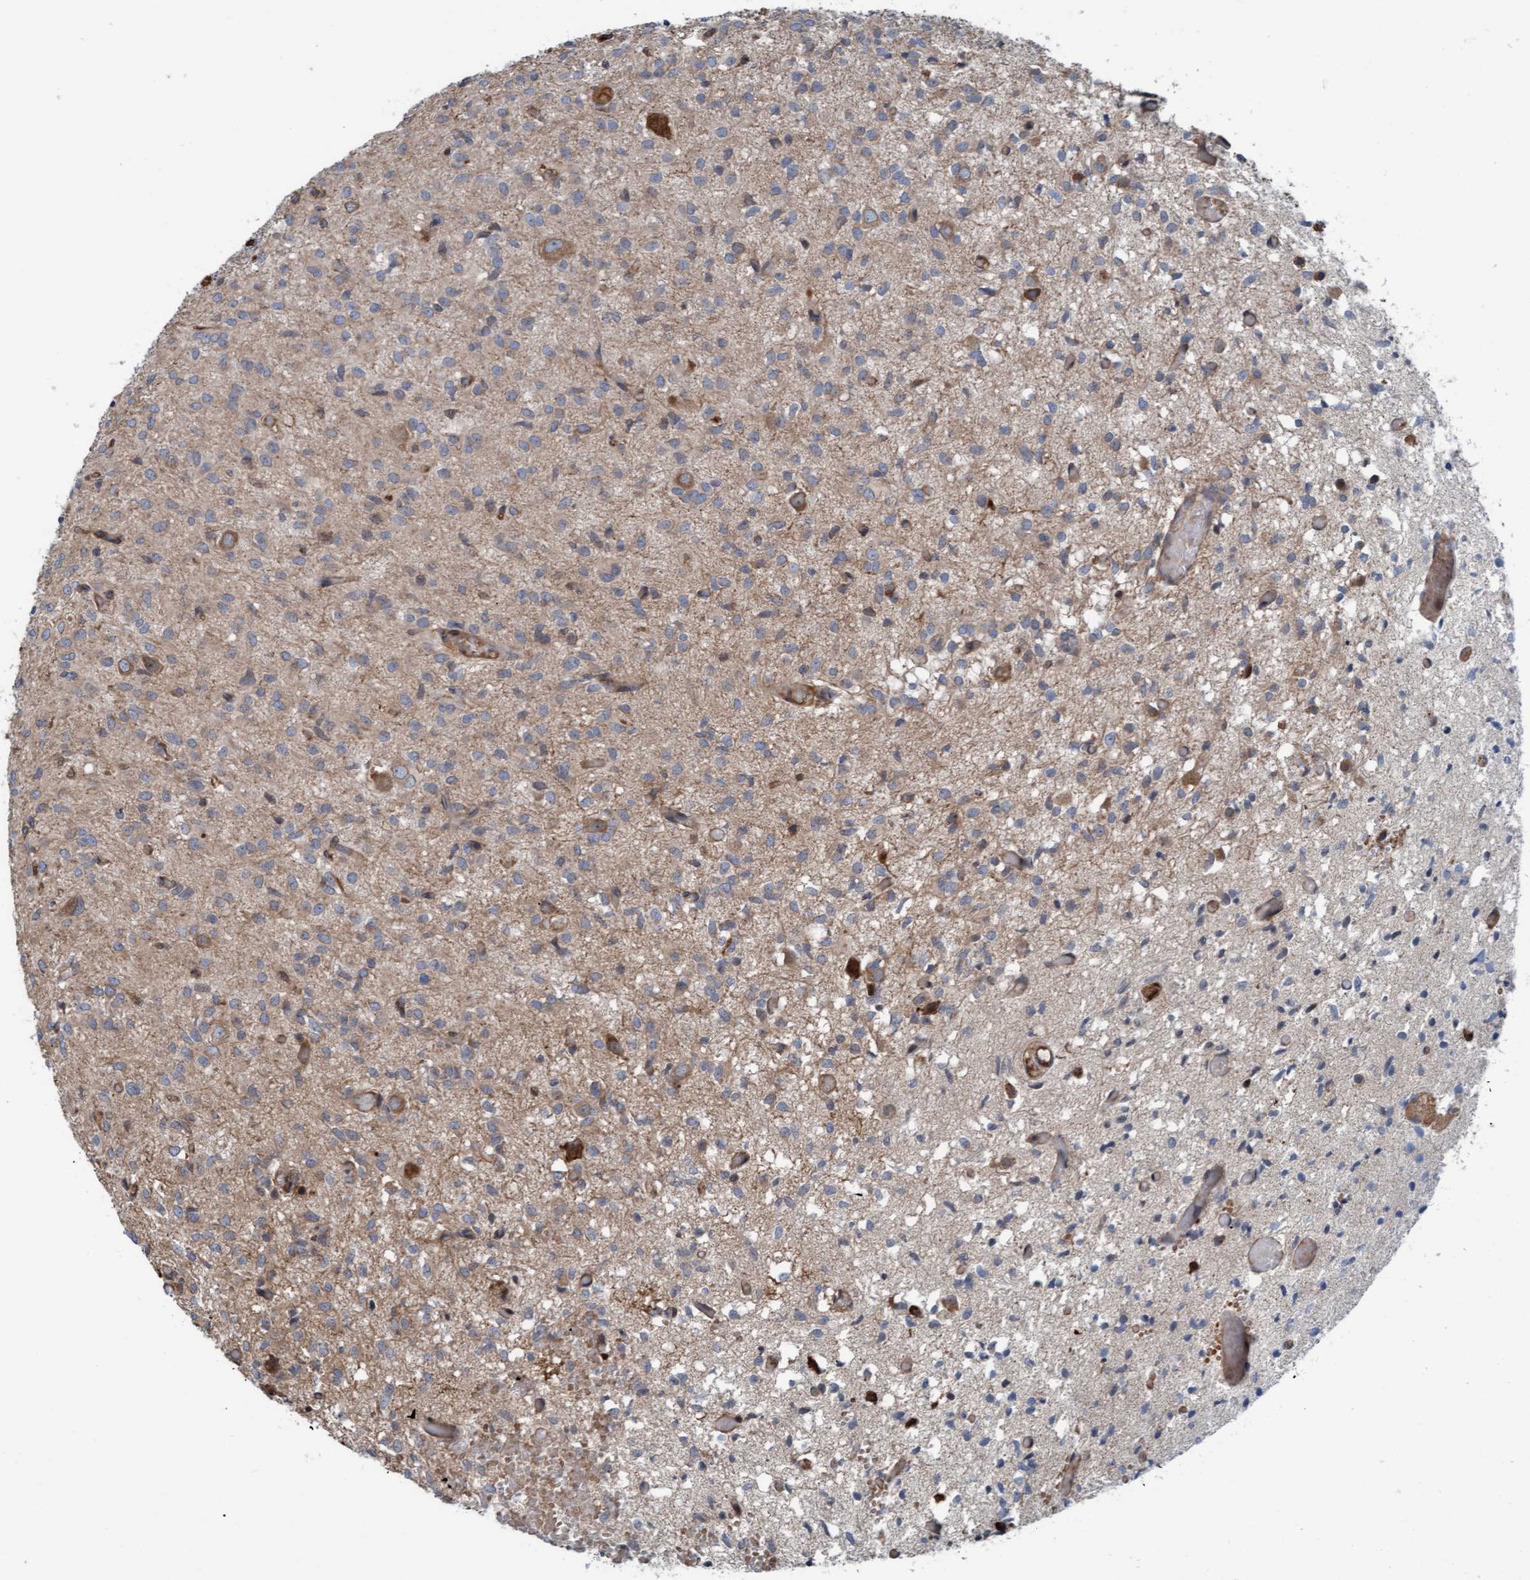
{"staining": {"intensity": "weak", "quantity": "<25%", "location": "cytoplasmic/membranous"}, "tissue": "glioma", "cell_type": "Tumor cells", "image_type": "cancer", "snomed": [{"axis": "morphology", "description": "Glioma, malignant, High grade"}, {"axis": "topography", "description": "Brain"}], "caption": "Immunohistochemistry (IHC) photomicrograph of neoplastic tissue: glioma stained with DAB (3,3'-diaminobenzidine) shows no significant protein expression in tumor cells.", "gene": "RAP1GAP2", "patient": {"sex": "female", "age": 59}}